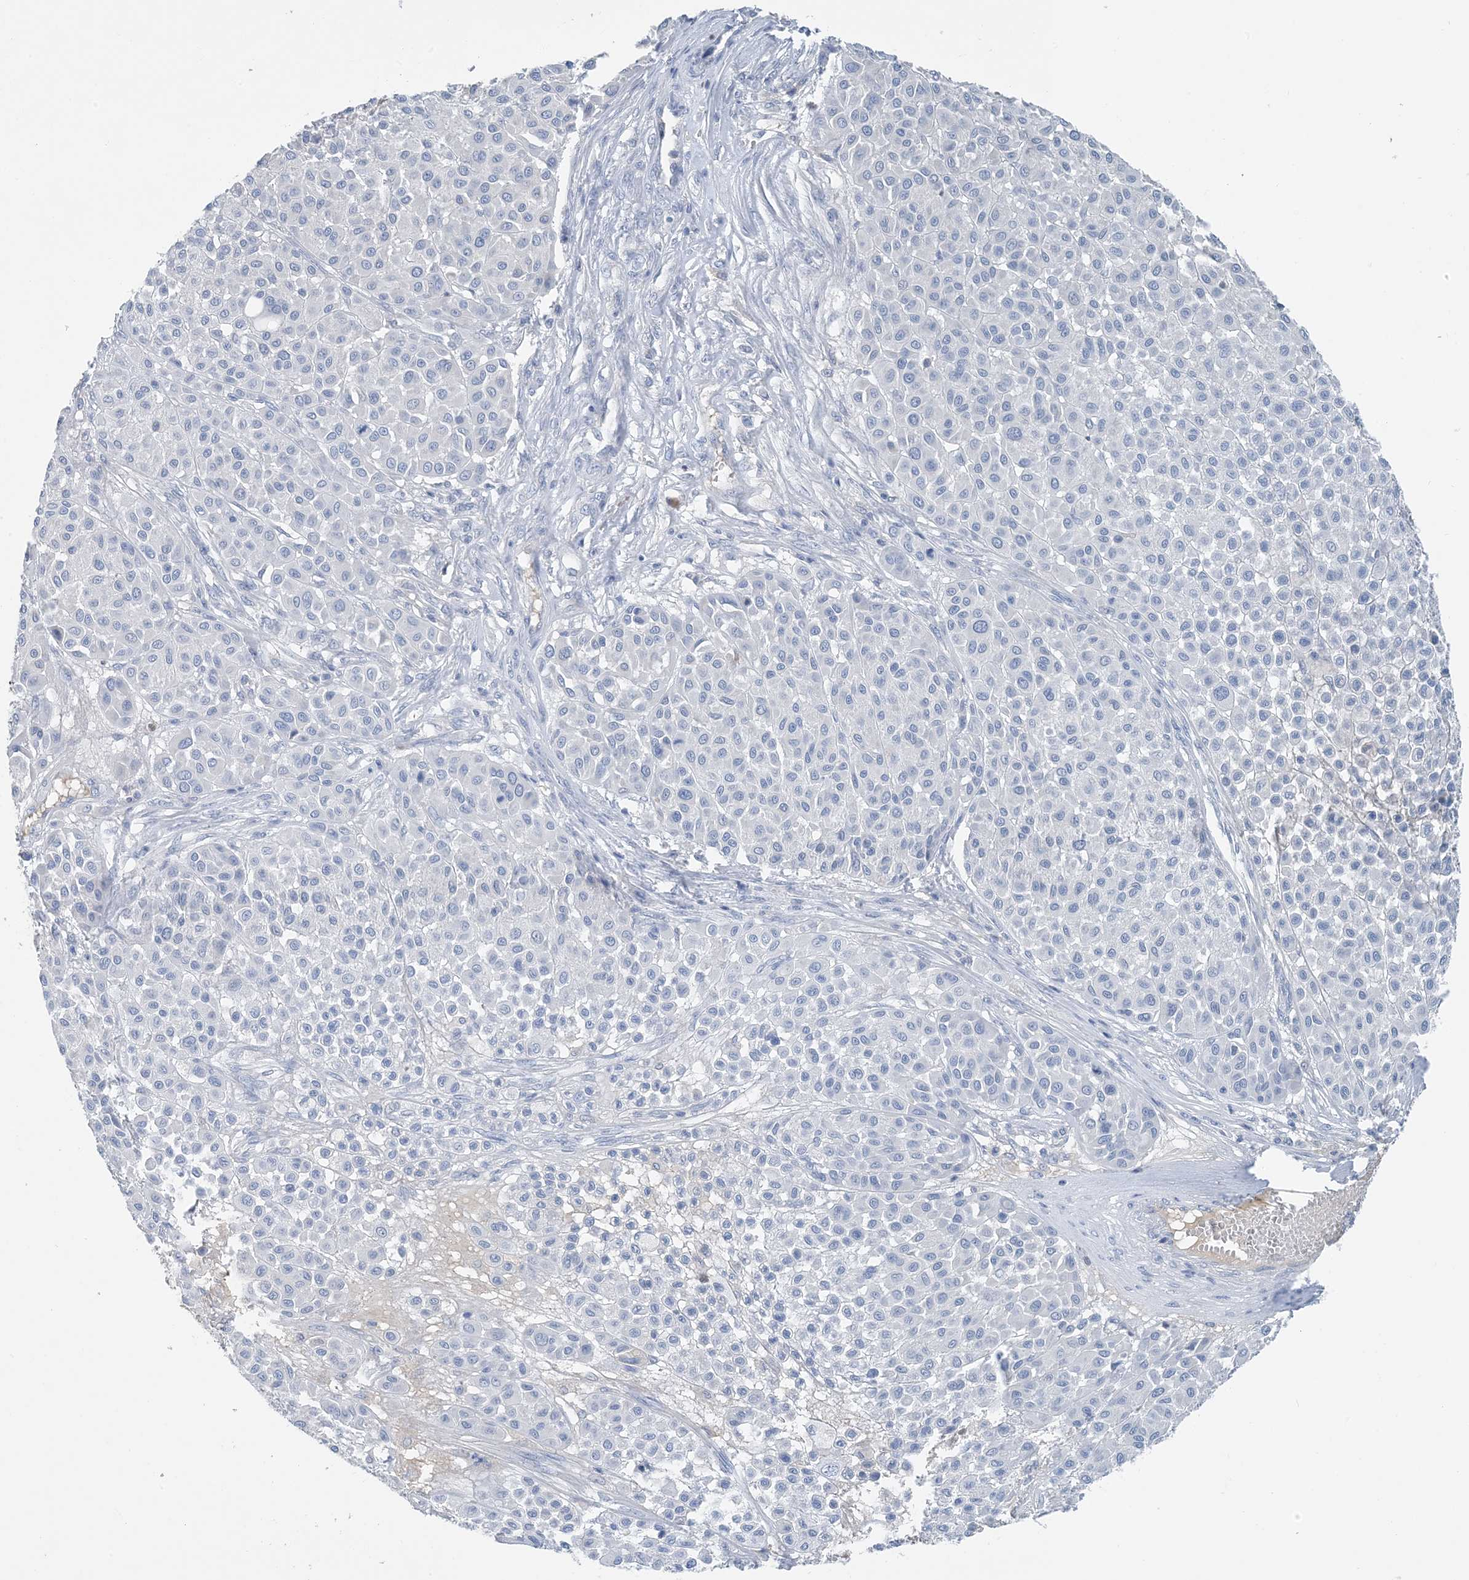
{"staining": {"intensity": "negative", "quantity": "none", "location": "none"}, "tissue": "melanoma", "cell_type": "Tumor cells", "image_type": "cancer", "snomed": [{"axis": "morphology", "description": "Malignant melanoma, Metastatic site"}, {"axis": "topography", "description": "Soft tissue"}], "caption": "Immunohistochemistry image of human melanoma stained for a protein (brown), which displays no positivity in tumor cells.", "gene": "CTRL", "patient": {"sex": "male", "age": 41}}